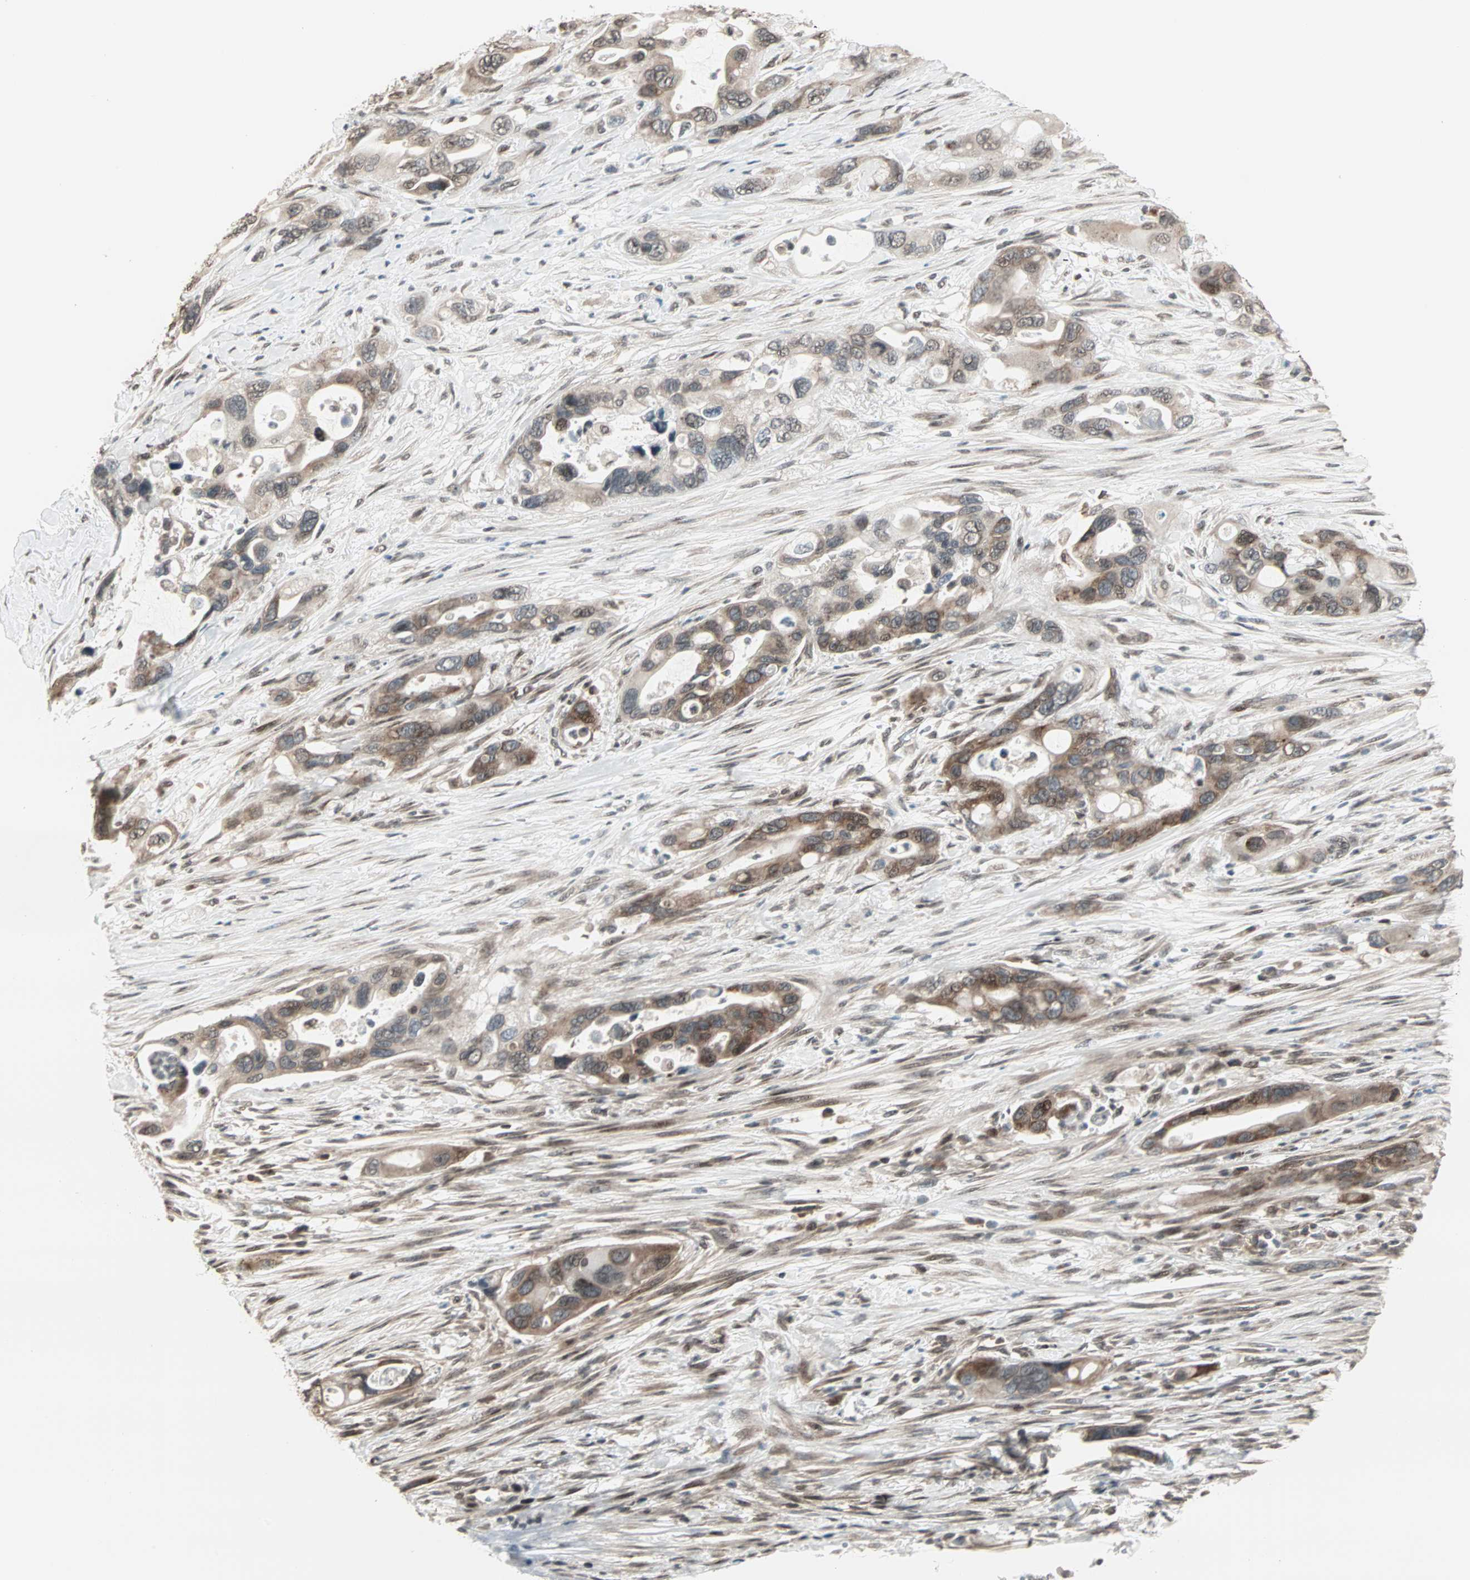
{"staining": {"intensity": "moderate", "quantity": ">75%", "location": "cytoplasmic/membranous"}, "tissue": "pancreatic cancer", "cell_type": "Tumor cells", "image_type": "cancer", "snomed": [{"axis": "morphology", "description": "Adenocarcinoma, NOS"}, {"axis": "topography", "description": "Pancreas"}], "caption": "IHC of pancreatic cancer demonstrates medium levels of moderate cytoplasmic/membranous positivity in about >75% of tumor cells.", "gene": "CBLC", "patient": {"sex": "female", "age": 71}}